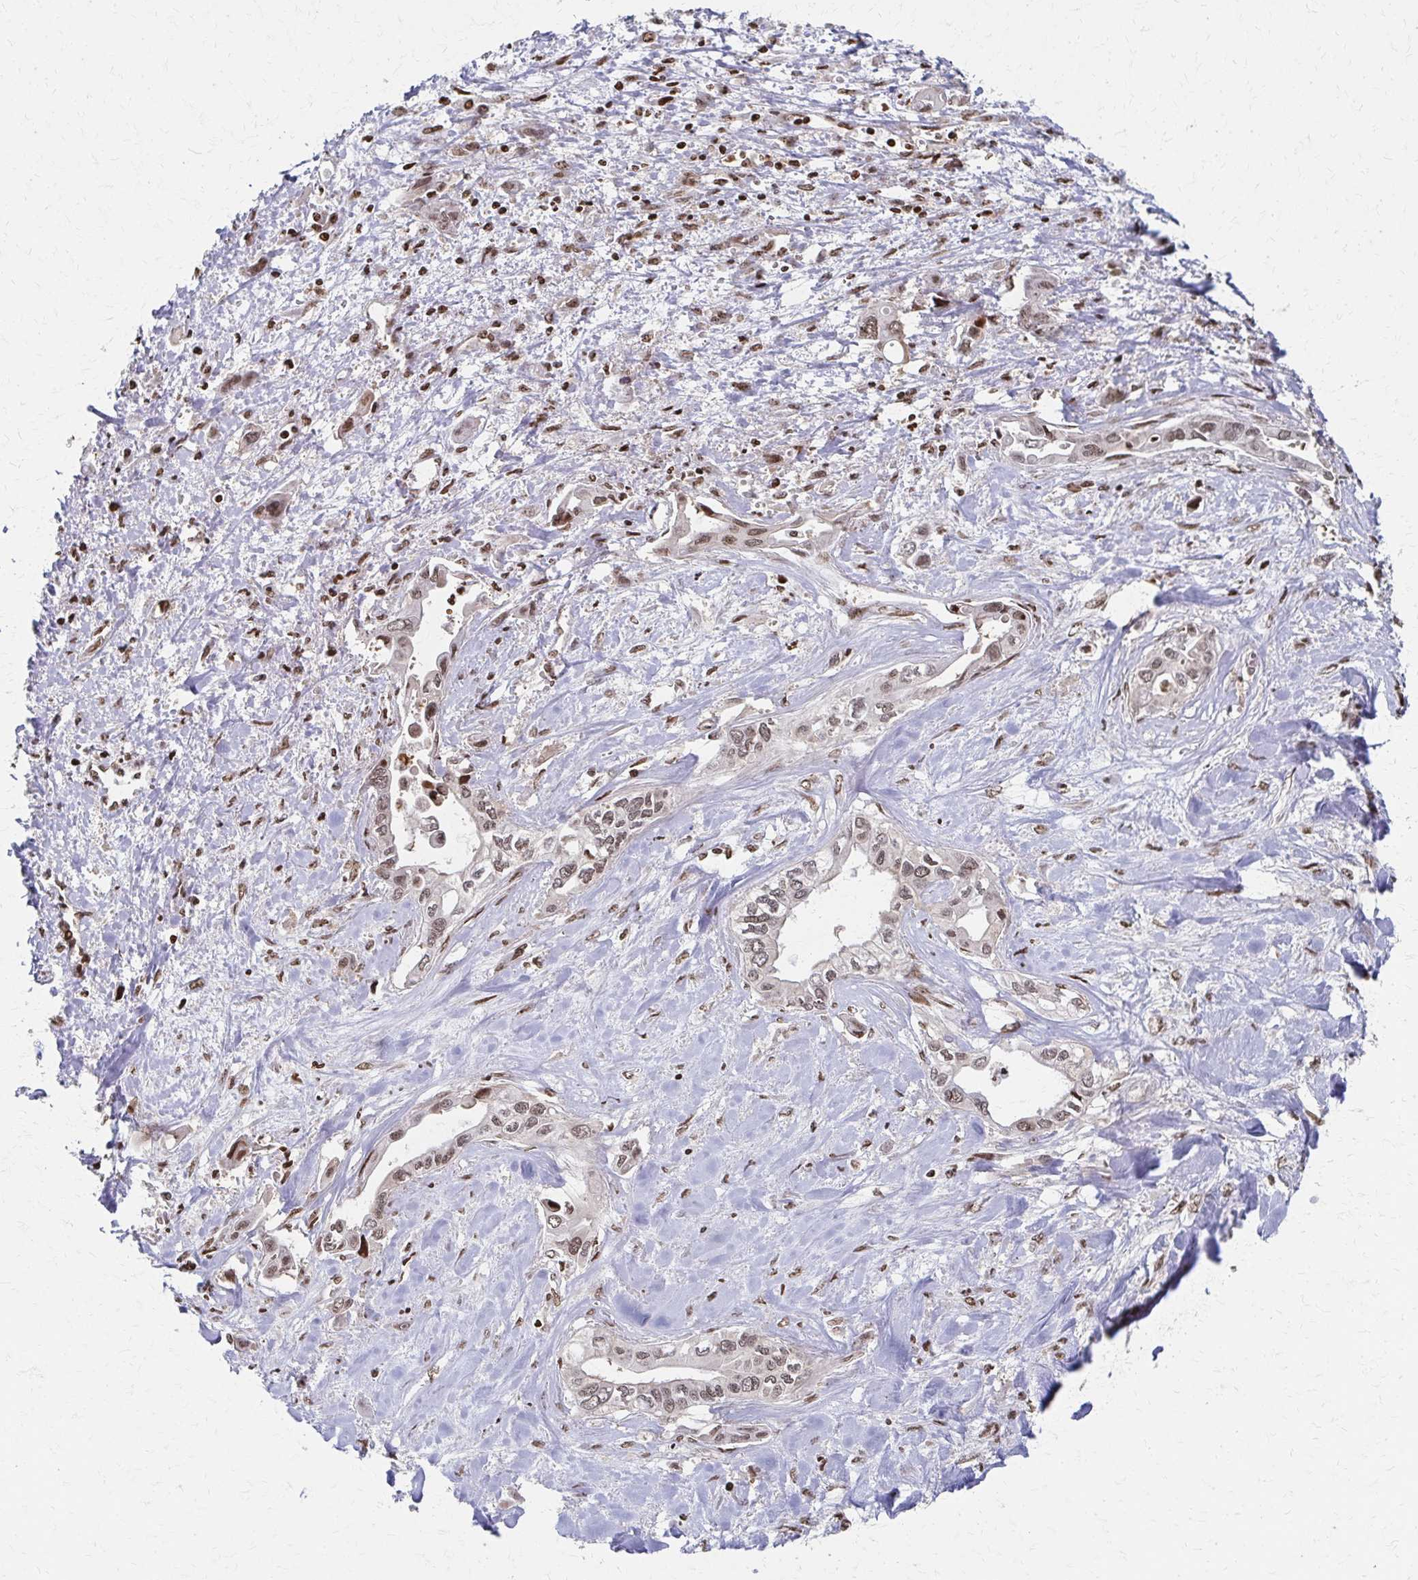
{"staining": {"intensity": "weak", "quantity": "25%-75%", "location": "nuclear"}, "tissue": "liver cancer", "cell_type": "Tumor cells", "image_type": "cancer", "snomed": [{"axis": "morphology", "description": "Cholangiocarcinoma"}, {"axis": "topography", "description": "Liver"}], "caption": "About 25%-75% of tumor cells in cholangiocarcinoma (liver) exhibit weak nuclear protein expression as visualized by brown immunohistochemical staining.", "gene": "PSMD7", "patient": {"sex": "female", "age": 64}}